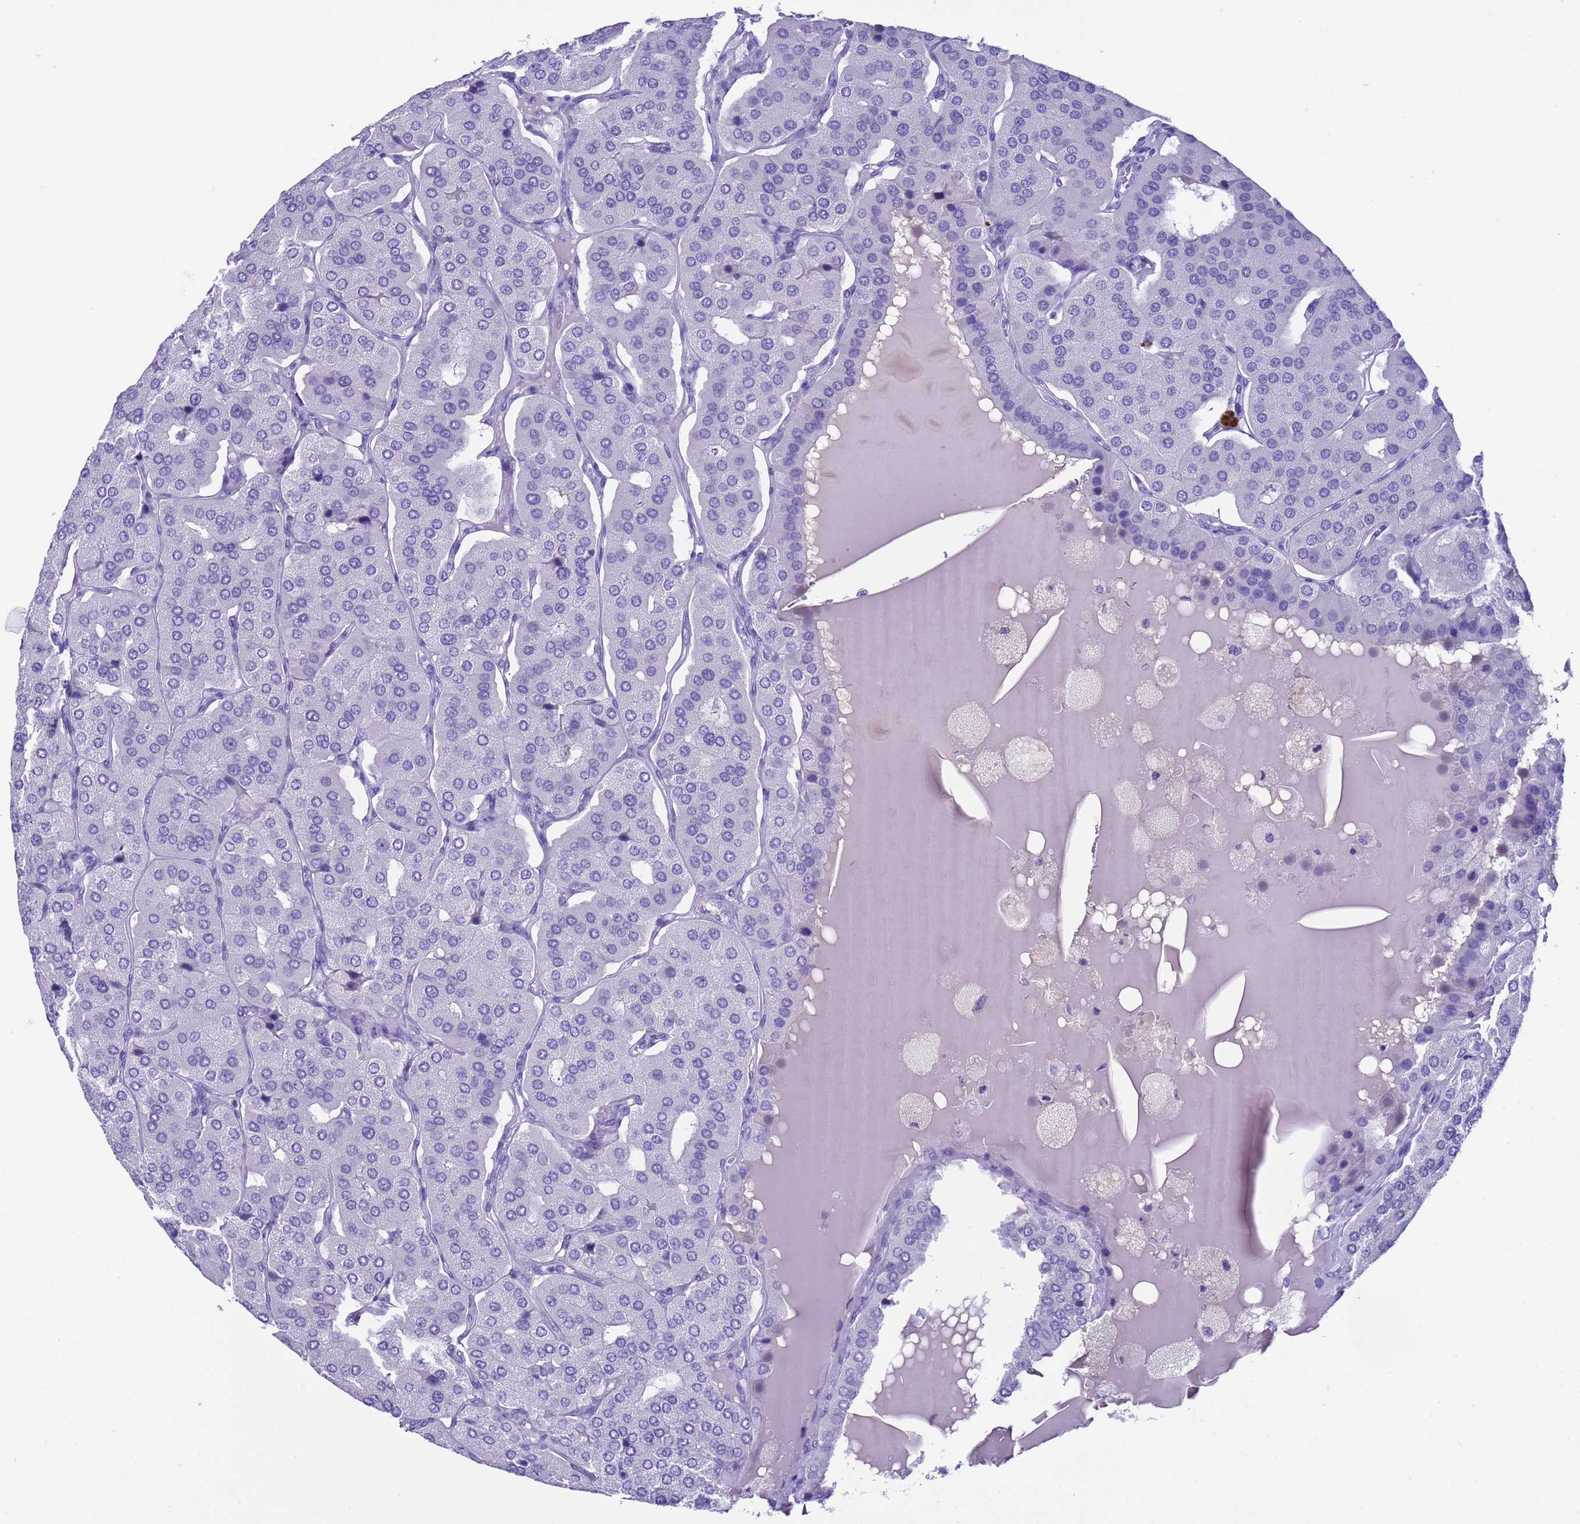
{"staining": {"intensity": "negative", "quantity": "none", "location": "none"}, "tissue": "parathyroid gland", "cell_type": "Glandular cells", "image_type": "normal", "snomed": [{"axis": "morphology", "description": "Normal tissue, NOS"}, {"axis": "morphology", "description": "Adenoma, NOS"}, {"axis": "topography", "description": "Parathyroid gland"}], "caption": "A high-resolution image shows immunohistochemistry staining of normal parathyroid gland, which demonstrates no significant staining in glandular cells.", "gene": "CKM", "patient": {"sex": "female", "age": 86}}